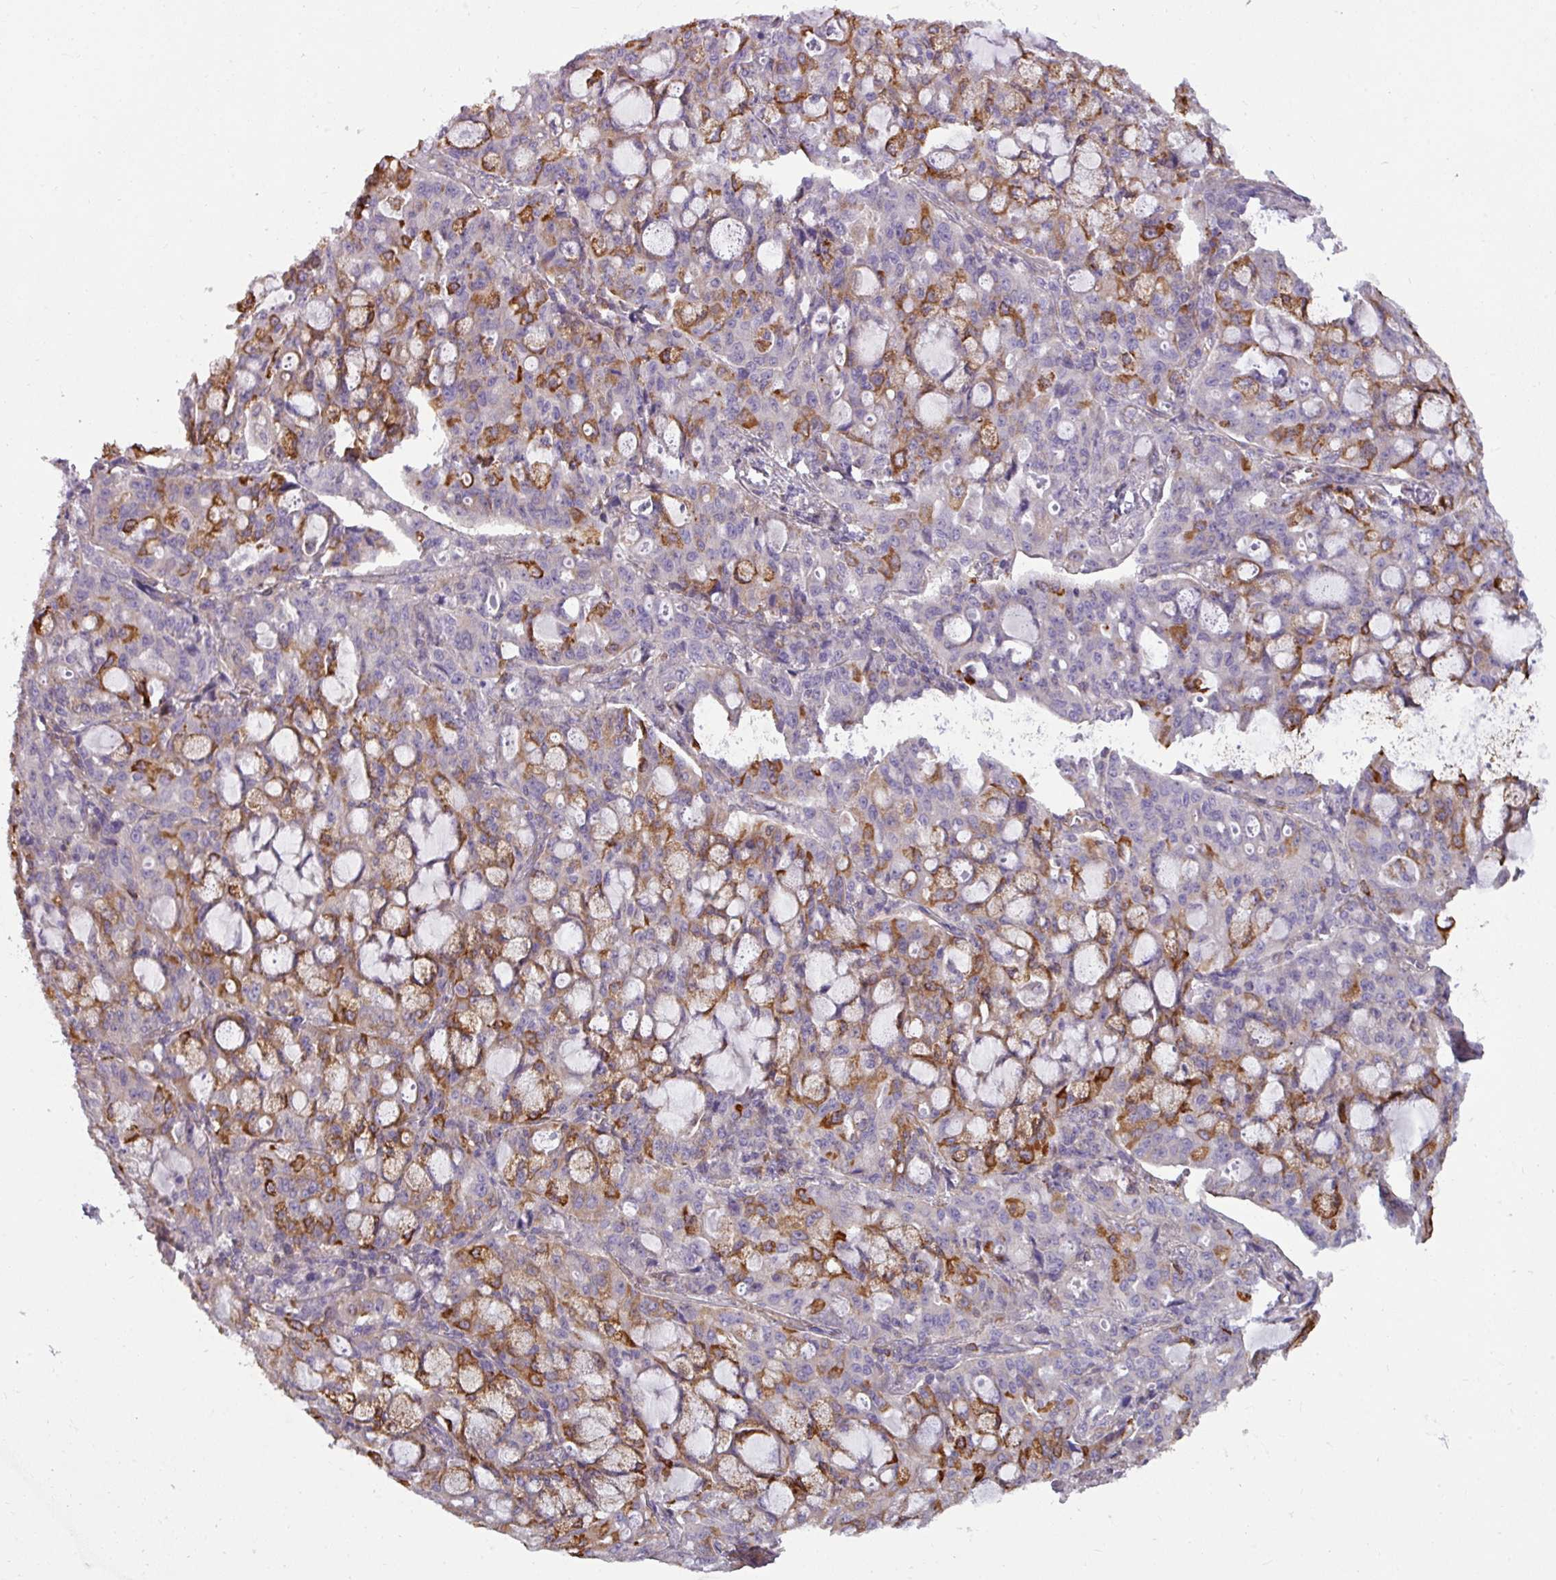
{"staining": {"intensity": "moderate", "quantity": "25%-75%", "location": "cytoplasmic/membranous"}, "tissue": "lung cancer", "cell_type": "Tumor cells", "image_type": "cancer", "snomed": [{"axis": "morphology", "description": "Adenocarcinoma, NOS"}, {"axis": "topography", "description": "Lung"}], "caption": "Approximately 25%-75% of tumor cells in human lung adenocarcinoma exhibit moderate cytoplasmic/membranous protein expression as visualized by brown immunohistochemical staining.", "gene": "BUD23", "patient": {"sex": "female", "age": 44}}